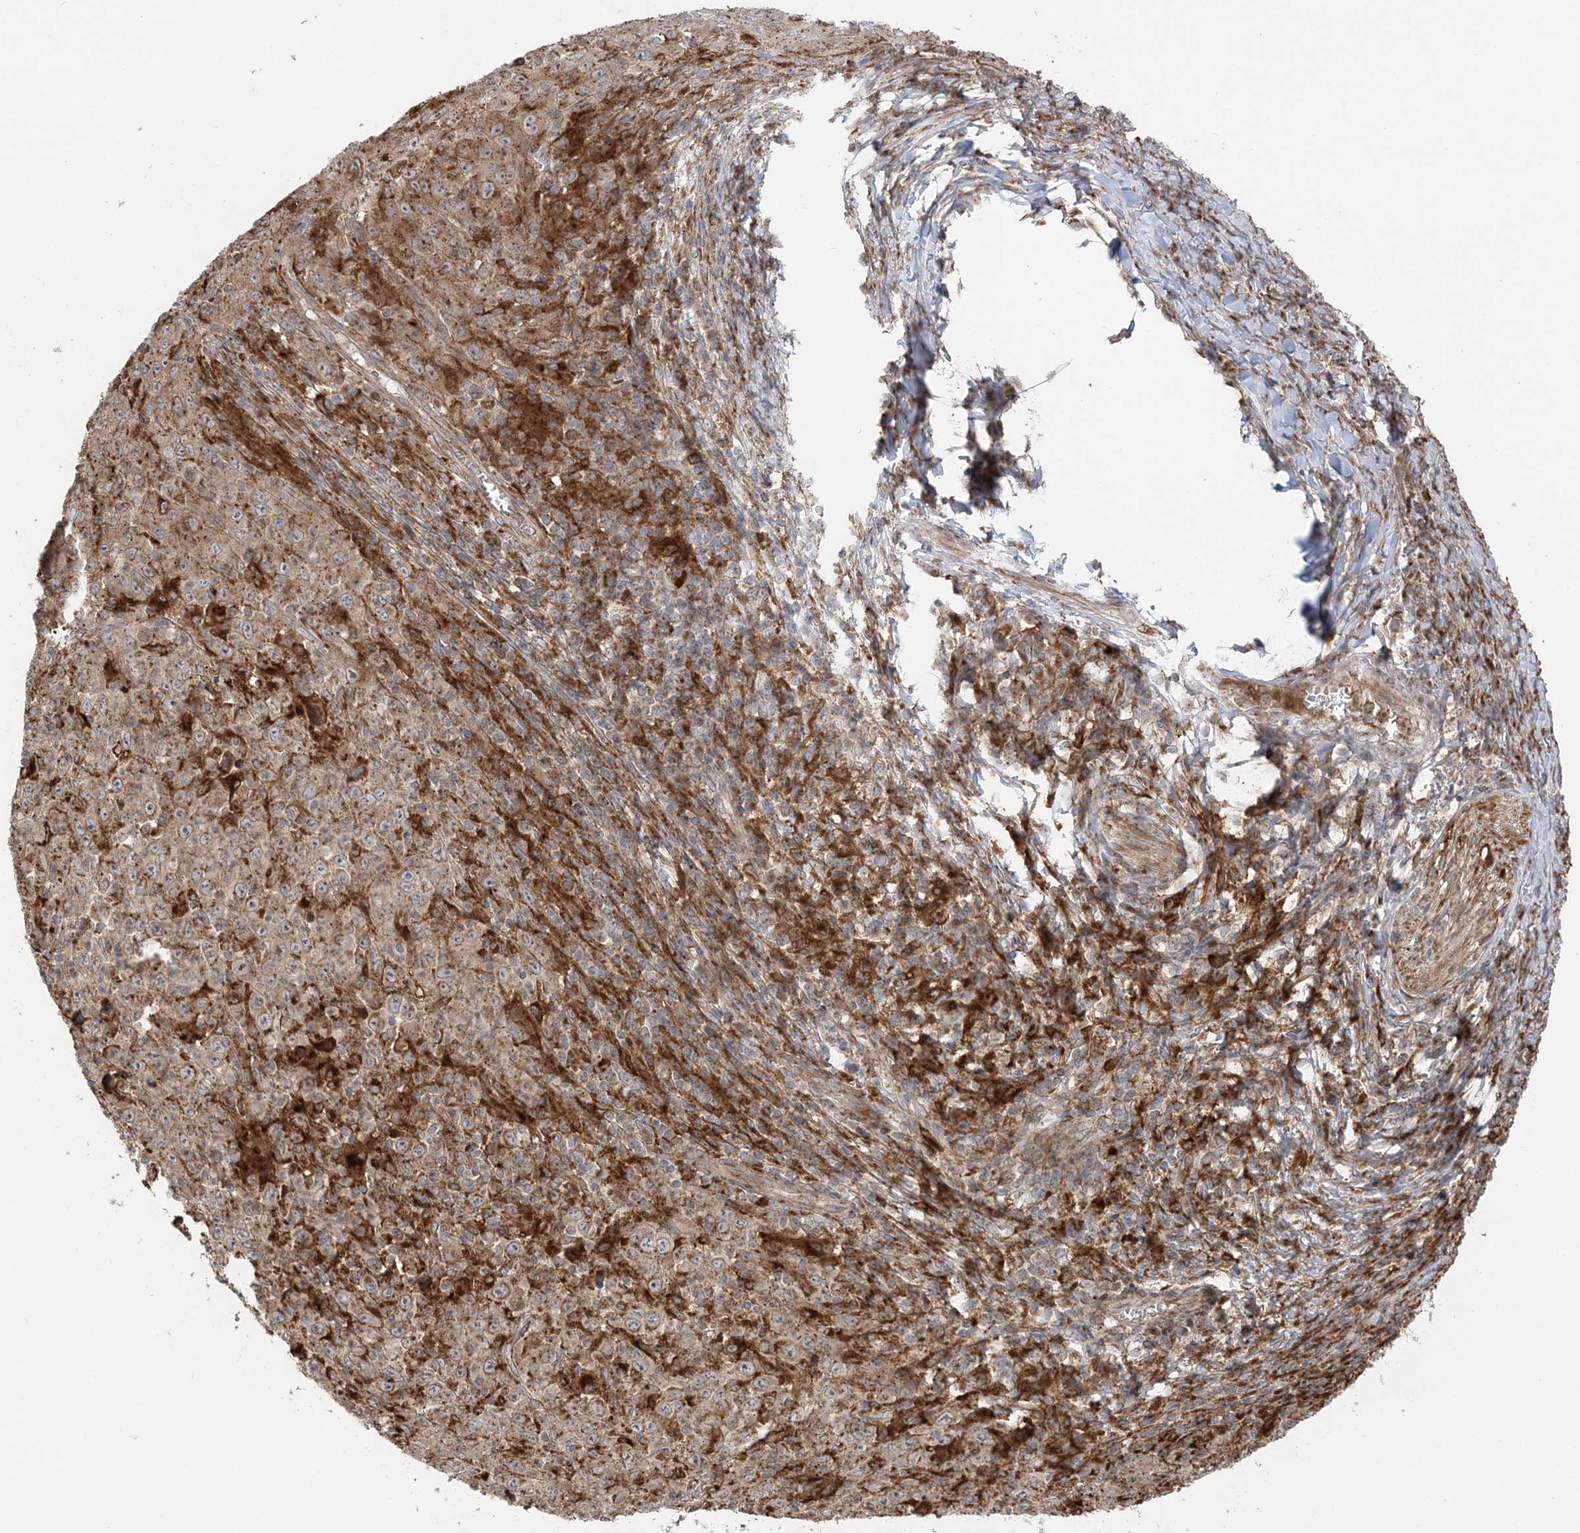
{"staining": {"intensity": "moderate", "quantity": ">75%", "location": "cytoplasmic/membranous"}, "tissue": "melanoma", "cell_type": "Tumor cells", "image_type": "cancer", "snomed": [{"axis": "morphology", "description": "Malignant melanoma, Metastatic site"}, {"axis": "topography", "description": "Skin"}], "caption": "Melanoma was stained to show a protein in brown. There is medium levels of moderate cytoplasmic/membranous staining in approximately >75% of tumor cells.", "gene": "ABCC3", "patient": {"sex": "female", "age": 56}}